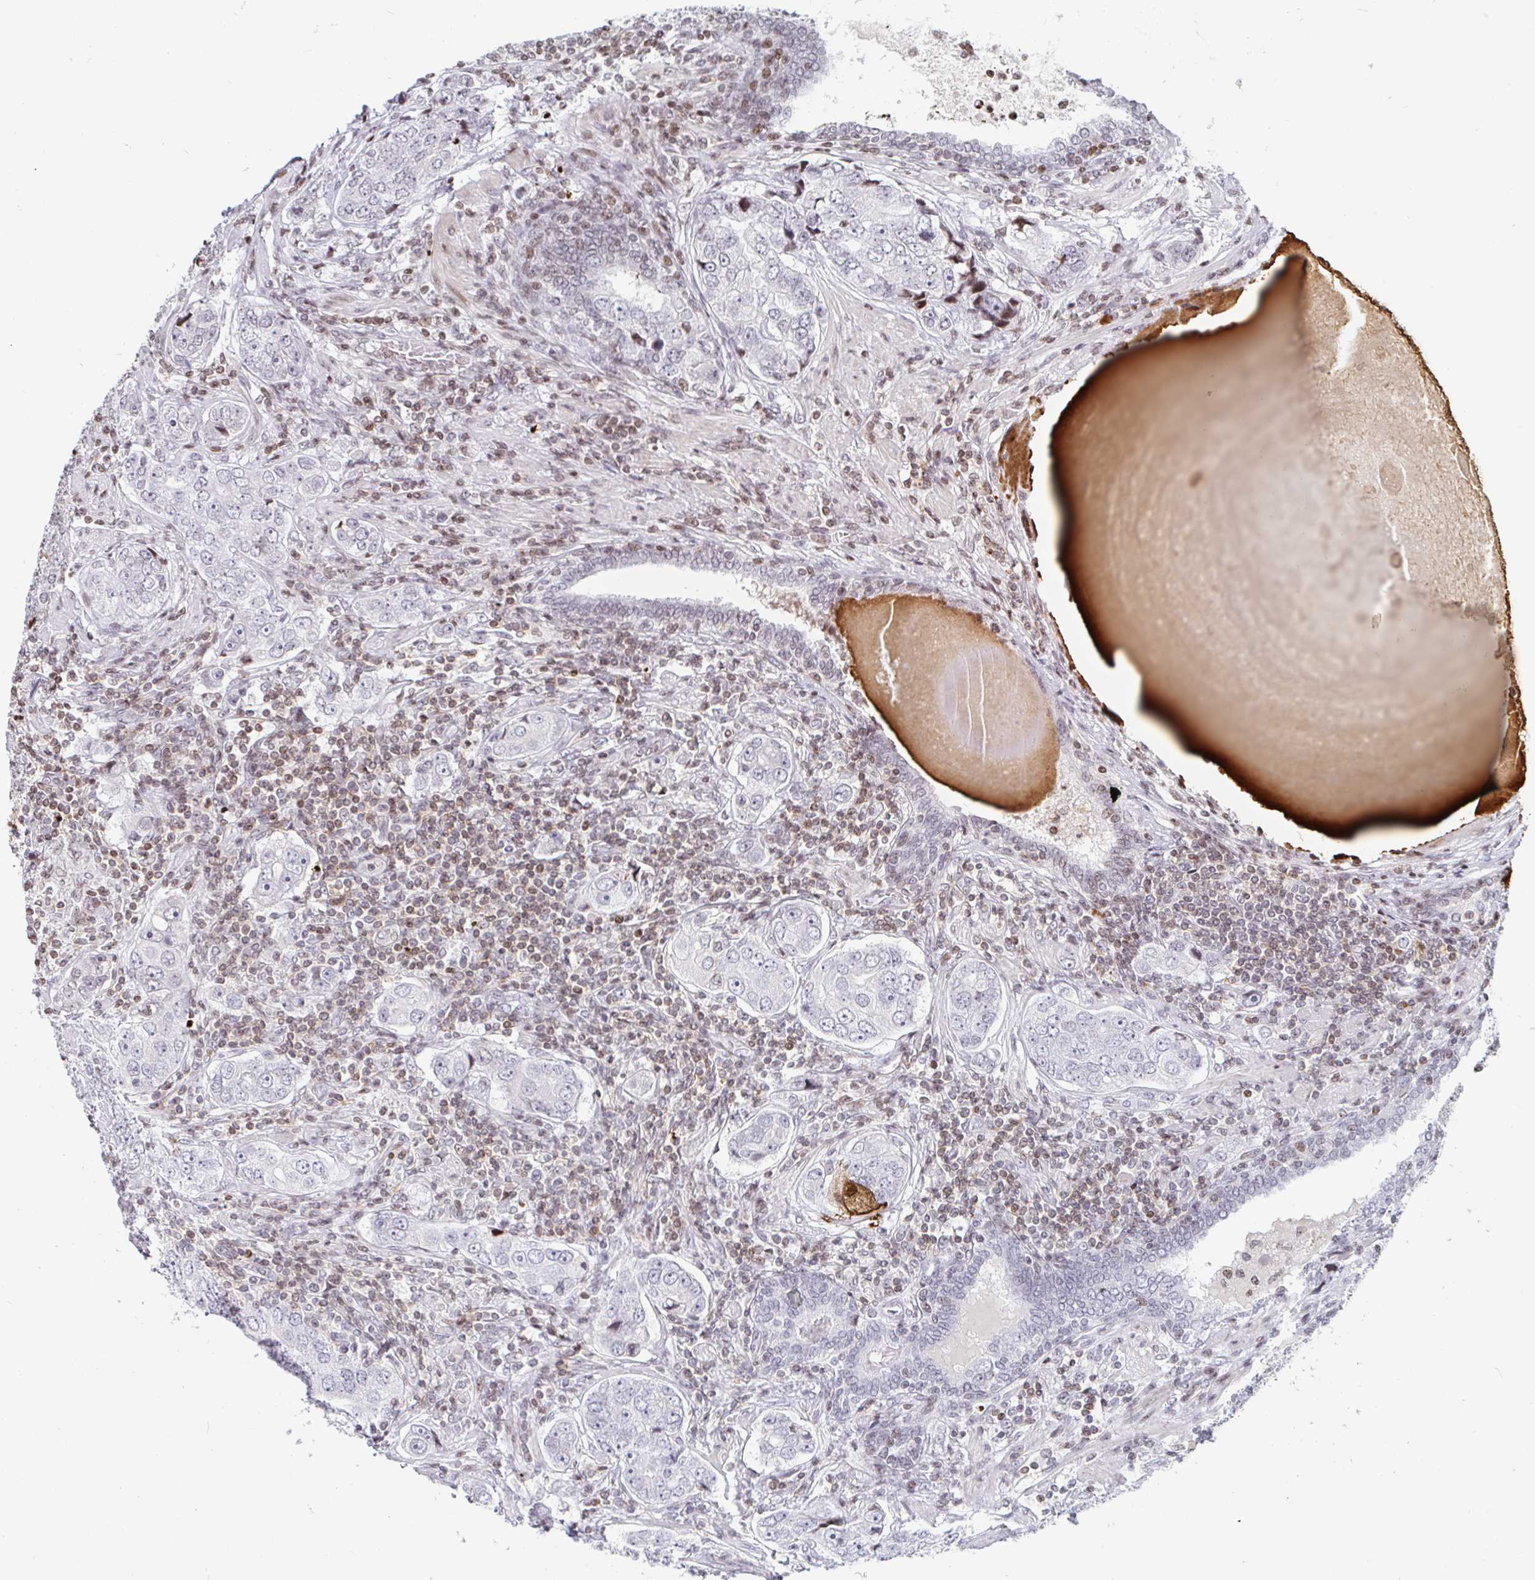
{"staining": {"intensity": "negative", "quantity": "none", "location": "none"}, "tissue": "prostate cancer", "cell_type": "Tumor cells", "image_type": "cancer", "snomed": [{"axis": "morphology", "description": "Adenocarcinoma, High grade"}, {"axis": "topography", "description": "Prostate"}], "caption": "A histopathology image of human prostate cancer (high-grade adenocarcinoma) is negative for staining in tumor cells.", "gene": "HOXC10", "patient": {"sex": "male", "age": 60}}